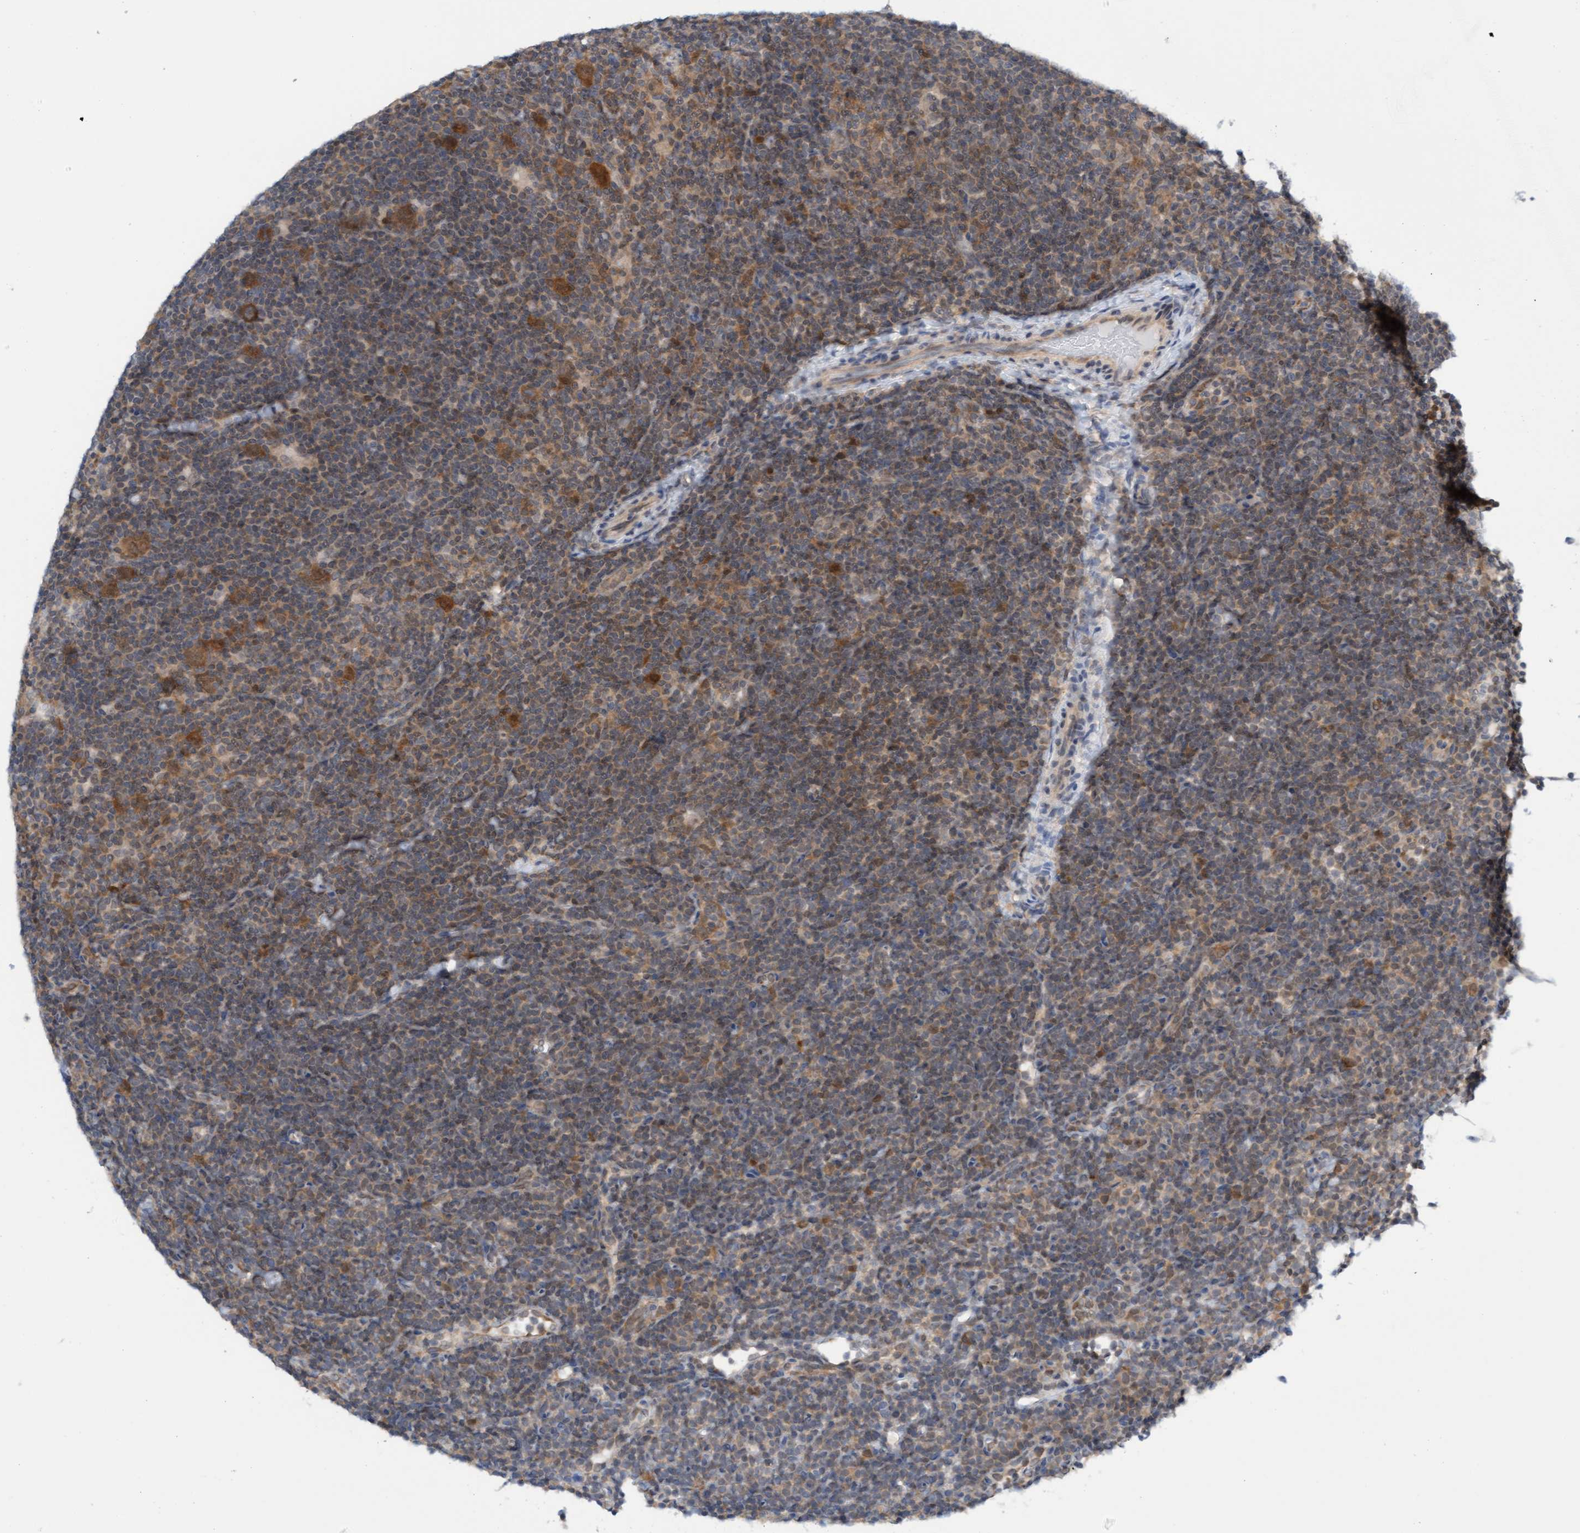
{"staining": {"intensity": "moderate", "quantity": ">75%", "location": "cytoplasmic/membranous"}, "tissue": "lymphoma", "cell_type": "Tumor cells", "image_type": "cancer", "snomed": [{"axis": "morphology", "description": "Hodgkin's disease, NOS"}, {"axis": "topography", "description": "Lymph node"}], "caption": "Tumor cells reveal moderate cytoplasmic/membranous staining in about >75% of cells in lymphoma. Immunohistochemistry (ihc) stains the protein in brown and the nuclei are stained blue.", "gene": "AMZ2", "patient": {"sex": "female", "age": 57}}